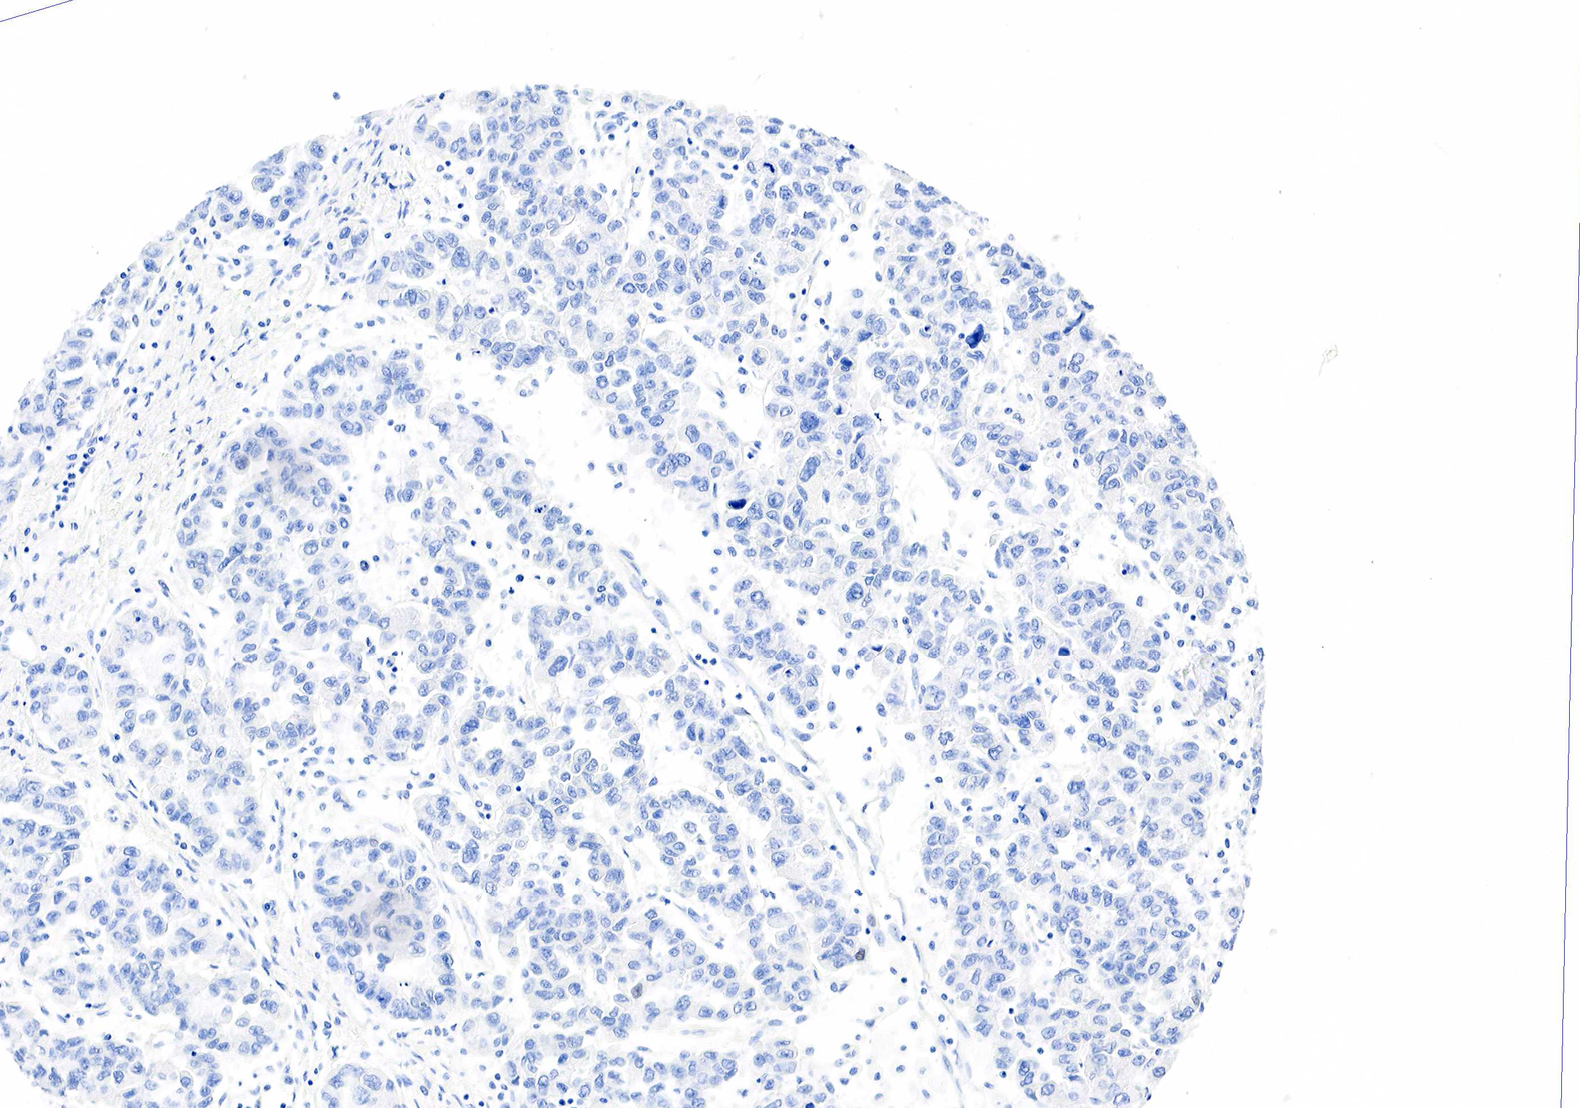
{"staining": {"intensity": "negative", "quantity": "none", "location": "none"}, "tissue": "ovarian cancer", "cell_type": "Tumor cells", "image_type": "cancer", "snomed": [{"axis": "morphology", "description": "Cystadenocarcinoma, serous, NOS"}, {"axis": "topography", "description": "Ovary"}], "caption": "The immunohistochemistry (IHC) image has no significant expression in tumor cells of serous cystadenocarcinoma (ovarian) tissue.", "gene": "PTH", "patient": {"sex": "female", "age": 84}}